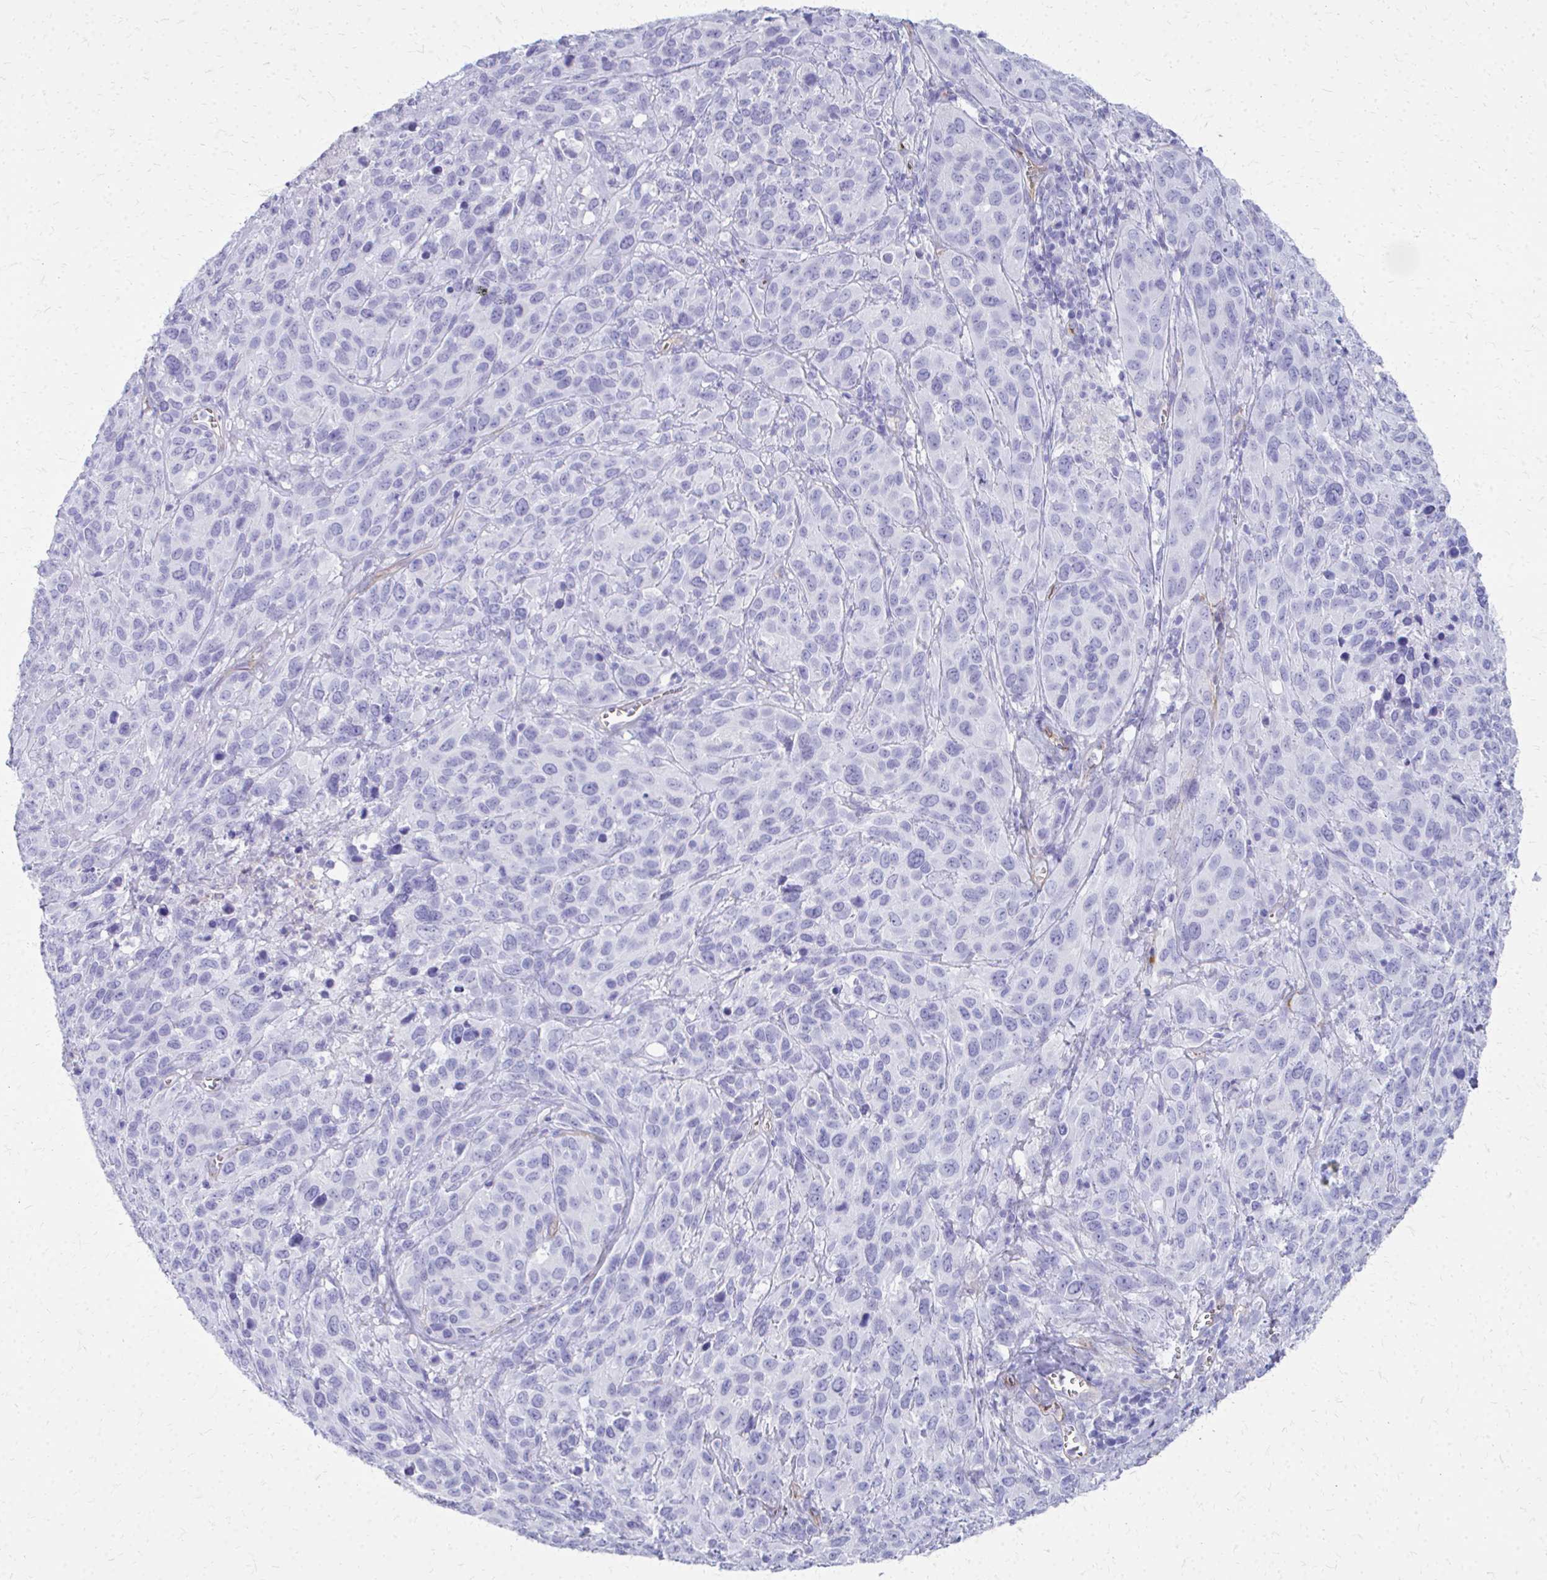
{"staining": {"intensity": "negative", "quantity": "none", "location": "none"}, "tissue": "cervical cancer", "cell_type": "Tumor cells", "image_type": "cancer", "snomed": [{"axis": "morphology", "description": "Normal tissue, NOS"}, {"axis": "morphology", "description": "Squamous cell carcinoma, NOS"}, {"axis": "topography", "description": "Cervix"}], "caption": "The histopathology image exhibits no significant expression in tumor cells of squamous cell carcinoma (cervical). (Stains: DAB immunohistochemistry (IHC) with hematoxylin counter stain, Microscopy: brightfield microscopy at high magnification).", "gene": "TPSG1", "patient": {"sex": "female", "age": 51}}